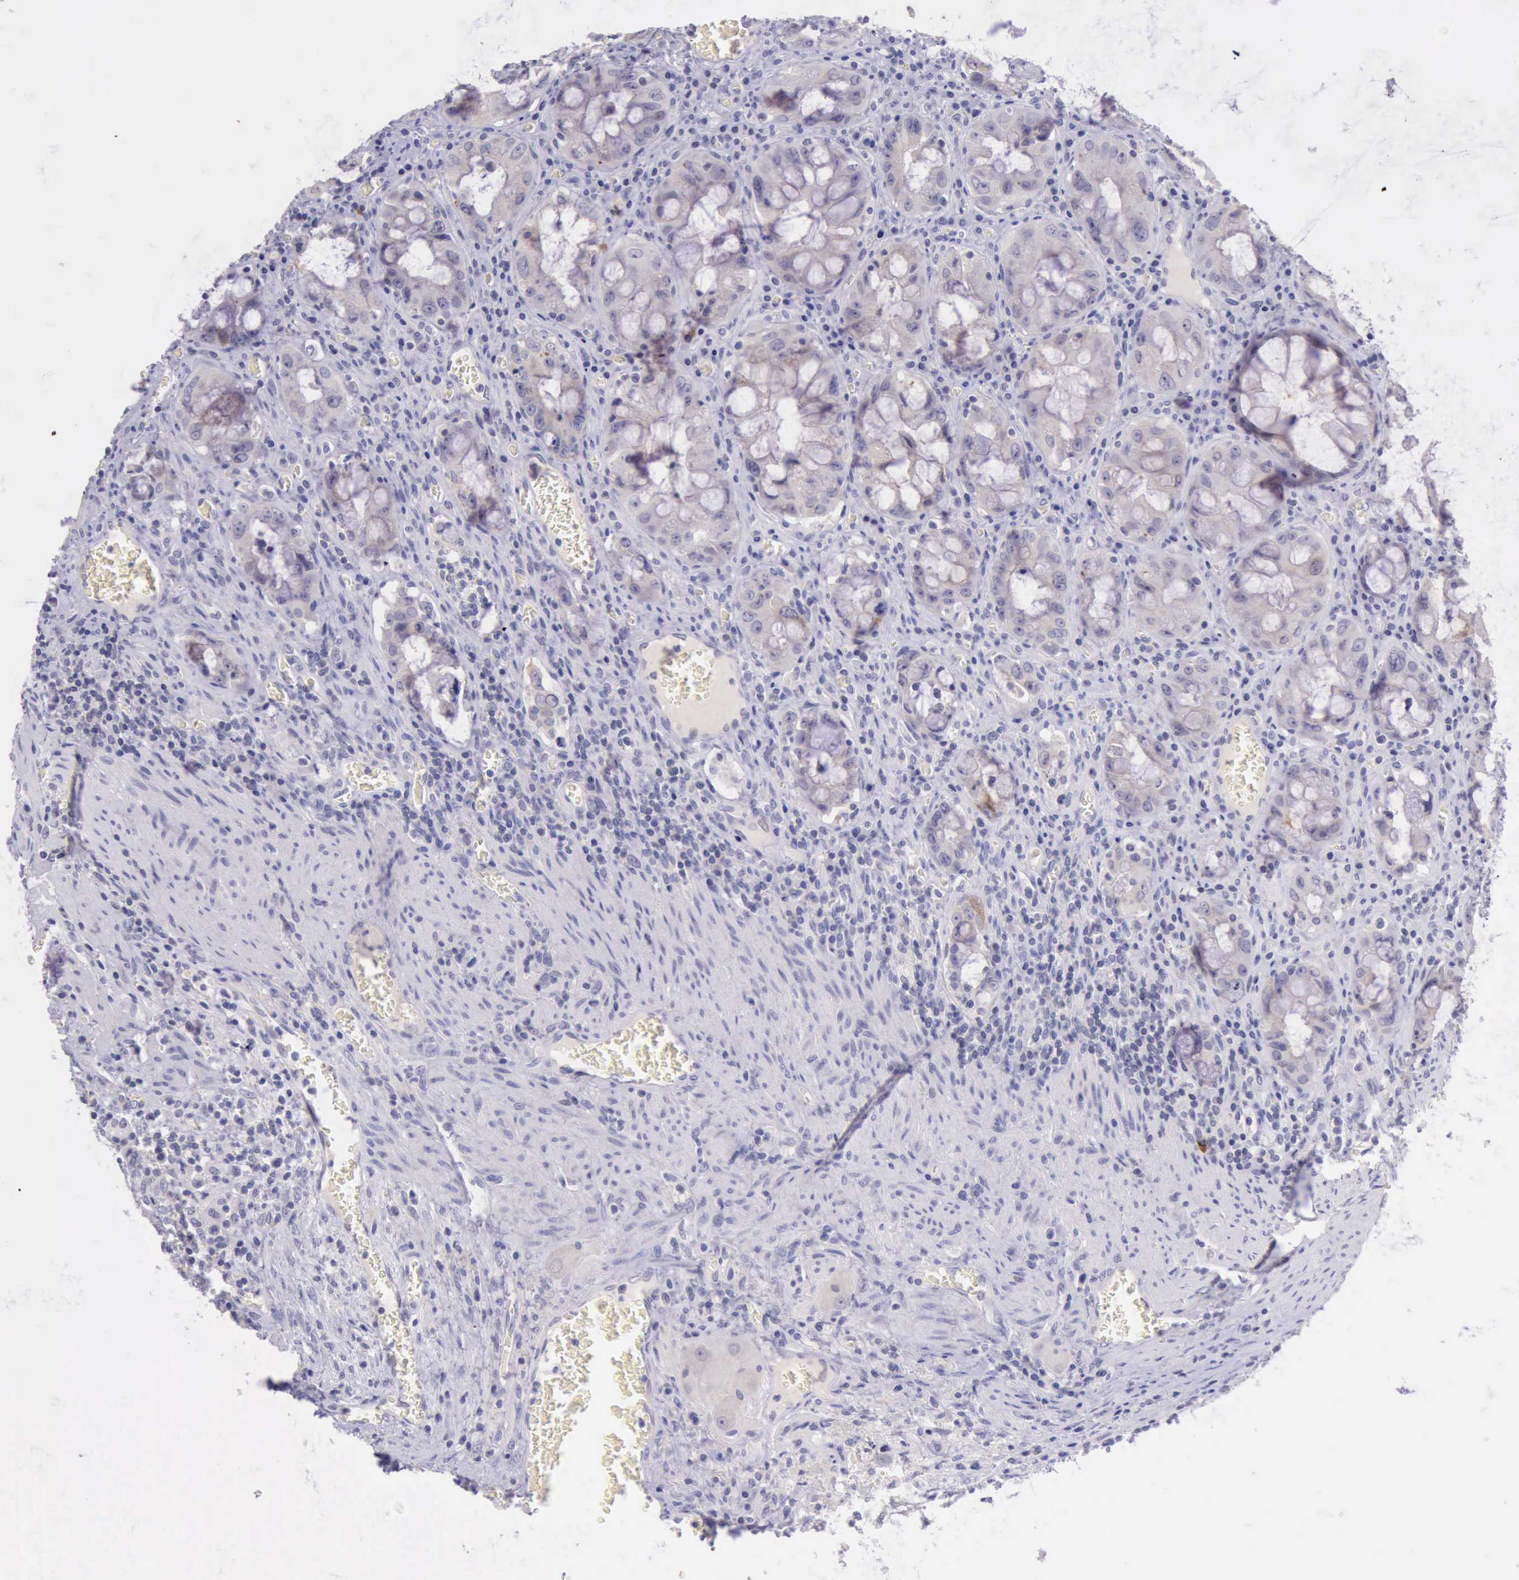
{"staining": {"intensity": "negative", "quantity": "none", "location": "none"}, "tissue": "colorectal cancer", "cell_type": "Tumor cells", "image_type": "cancer", "snomed": [{"axis": "morphology", "description": "Adenocarcinoma, NOS"}, {"axis": "topography", "description": "Rectum"}], "caption": "Immunohistochemical staining of colorectal cancer (adenocarcinoma) reveals no significant positivity in tumor cells.", "gene": "LRFN5", "patient": {"sex": "male", "age": 70}}